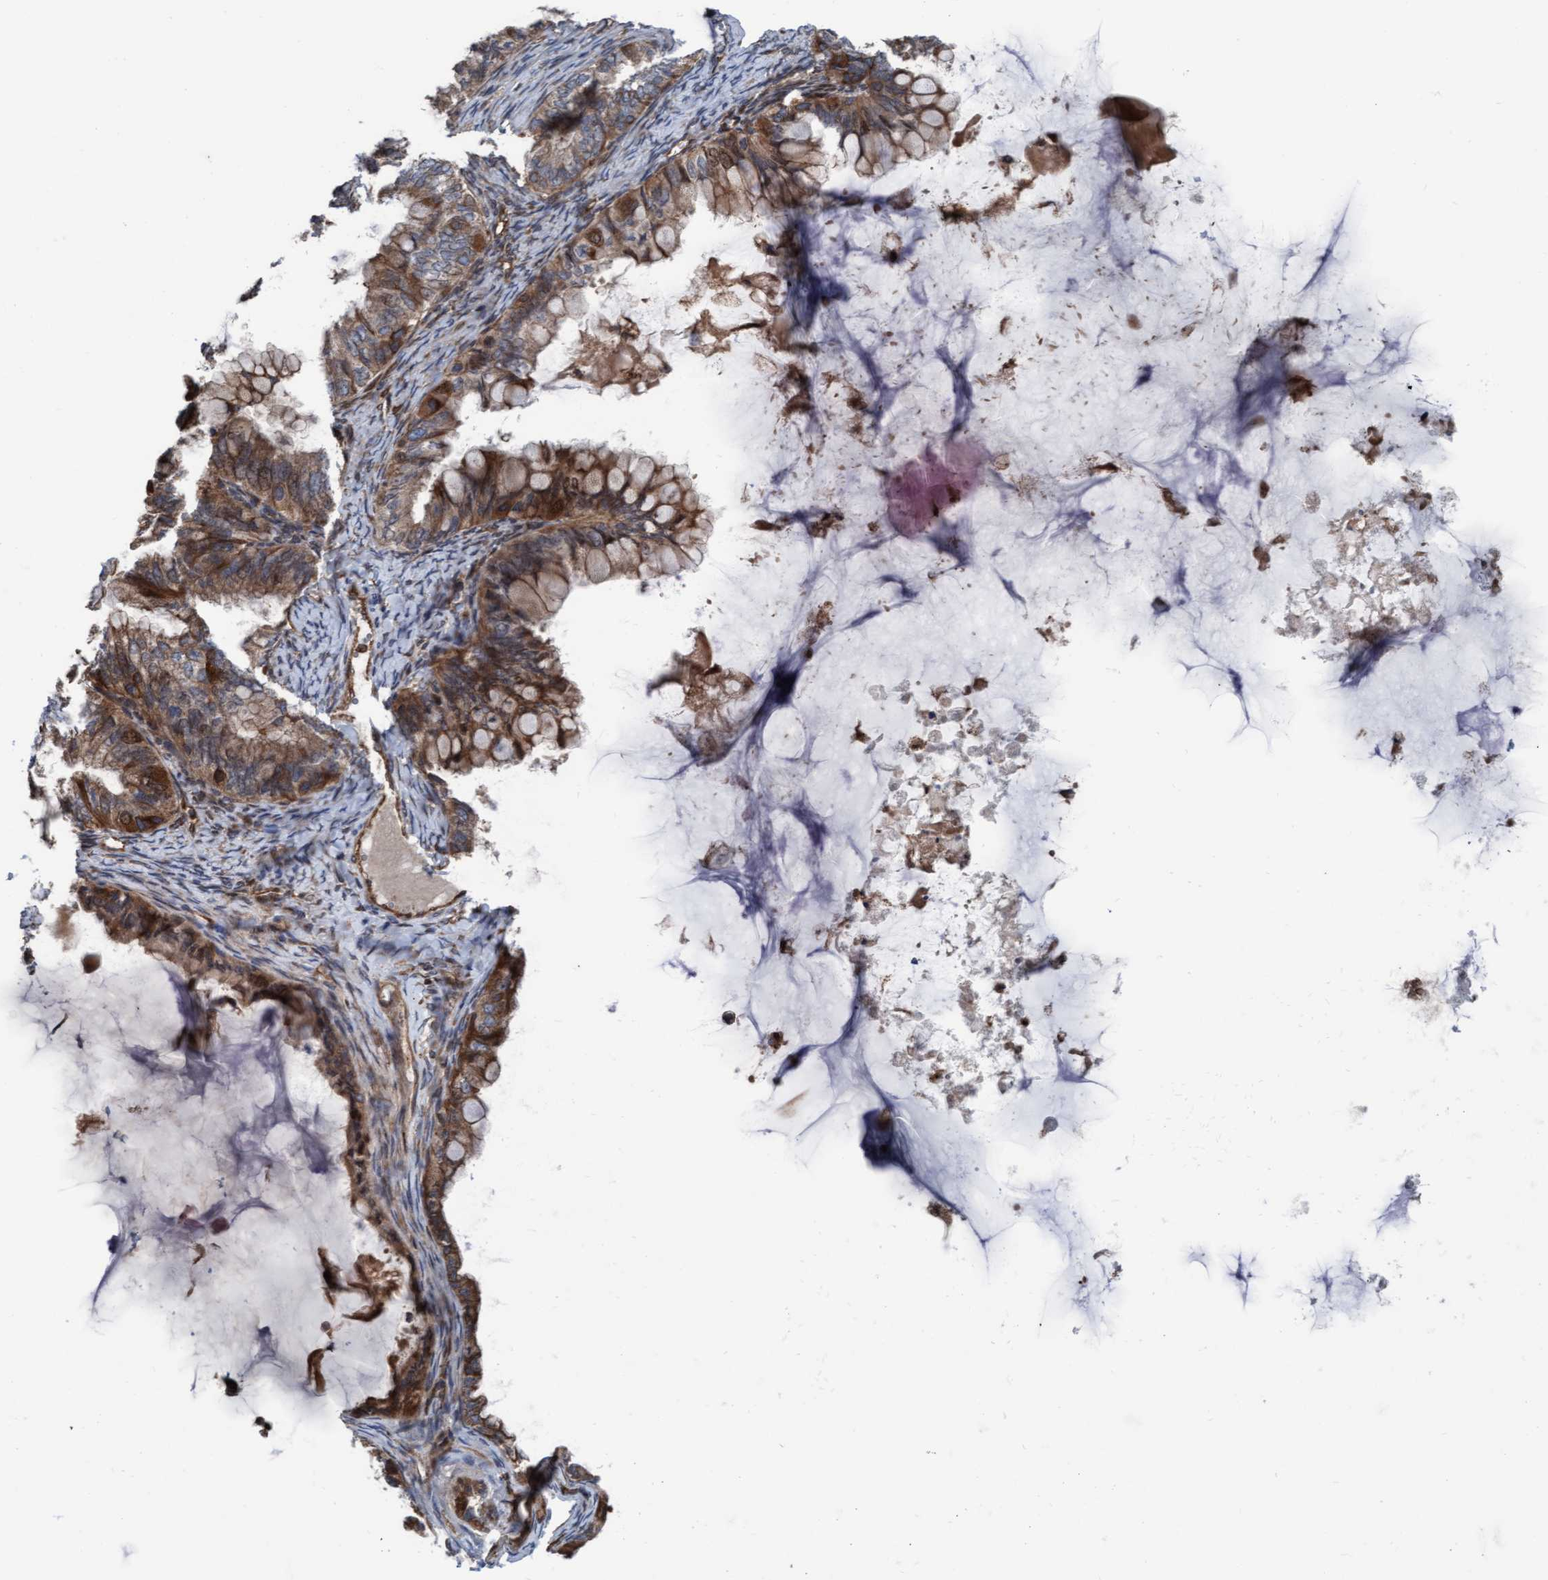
{"staining": {"intensity": "moderate", "quantity": ">75%", "location": "cytoplasmic/membranous"}, "tissue": "ovarian cancer", "cell_type": "Tumor cells", "image_type": "cancer", "snomed": [{"axis": "morphology", "description": "Cystadenocarcinoma, mucinous, NOS"}, {"axis": "topography", "description": "Ovary"}], "caption": "Approximately >75% of tumor cells in human mucinous cystadenocarcinoma (ovarian) display moderate cytoplasmic/membranous protein positivity as visualized by brown immunohistochemical staining.", "gene": "RAP1GAP2", "patient": {"sex": "female", "age": 80}}